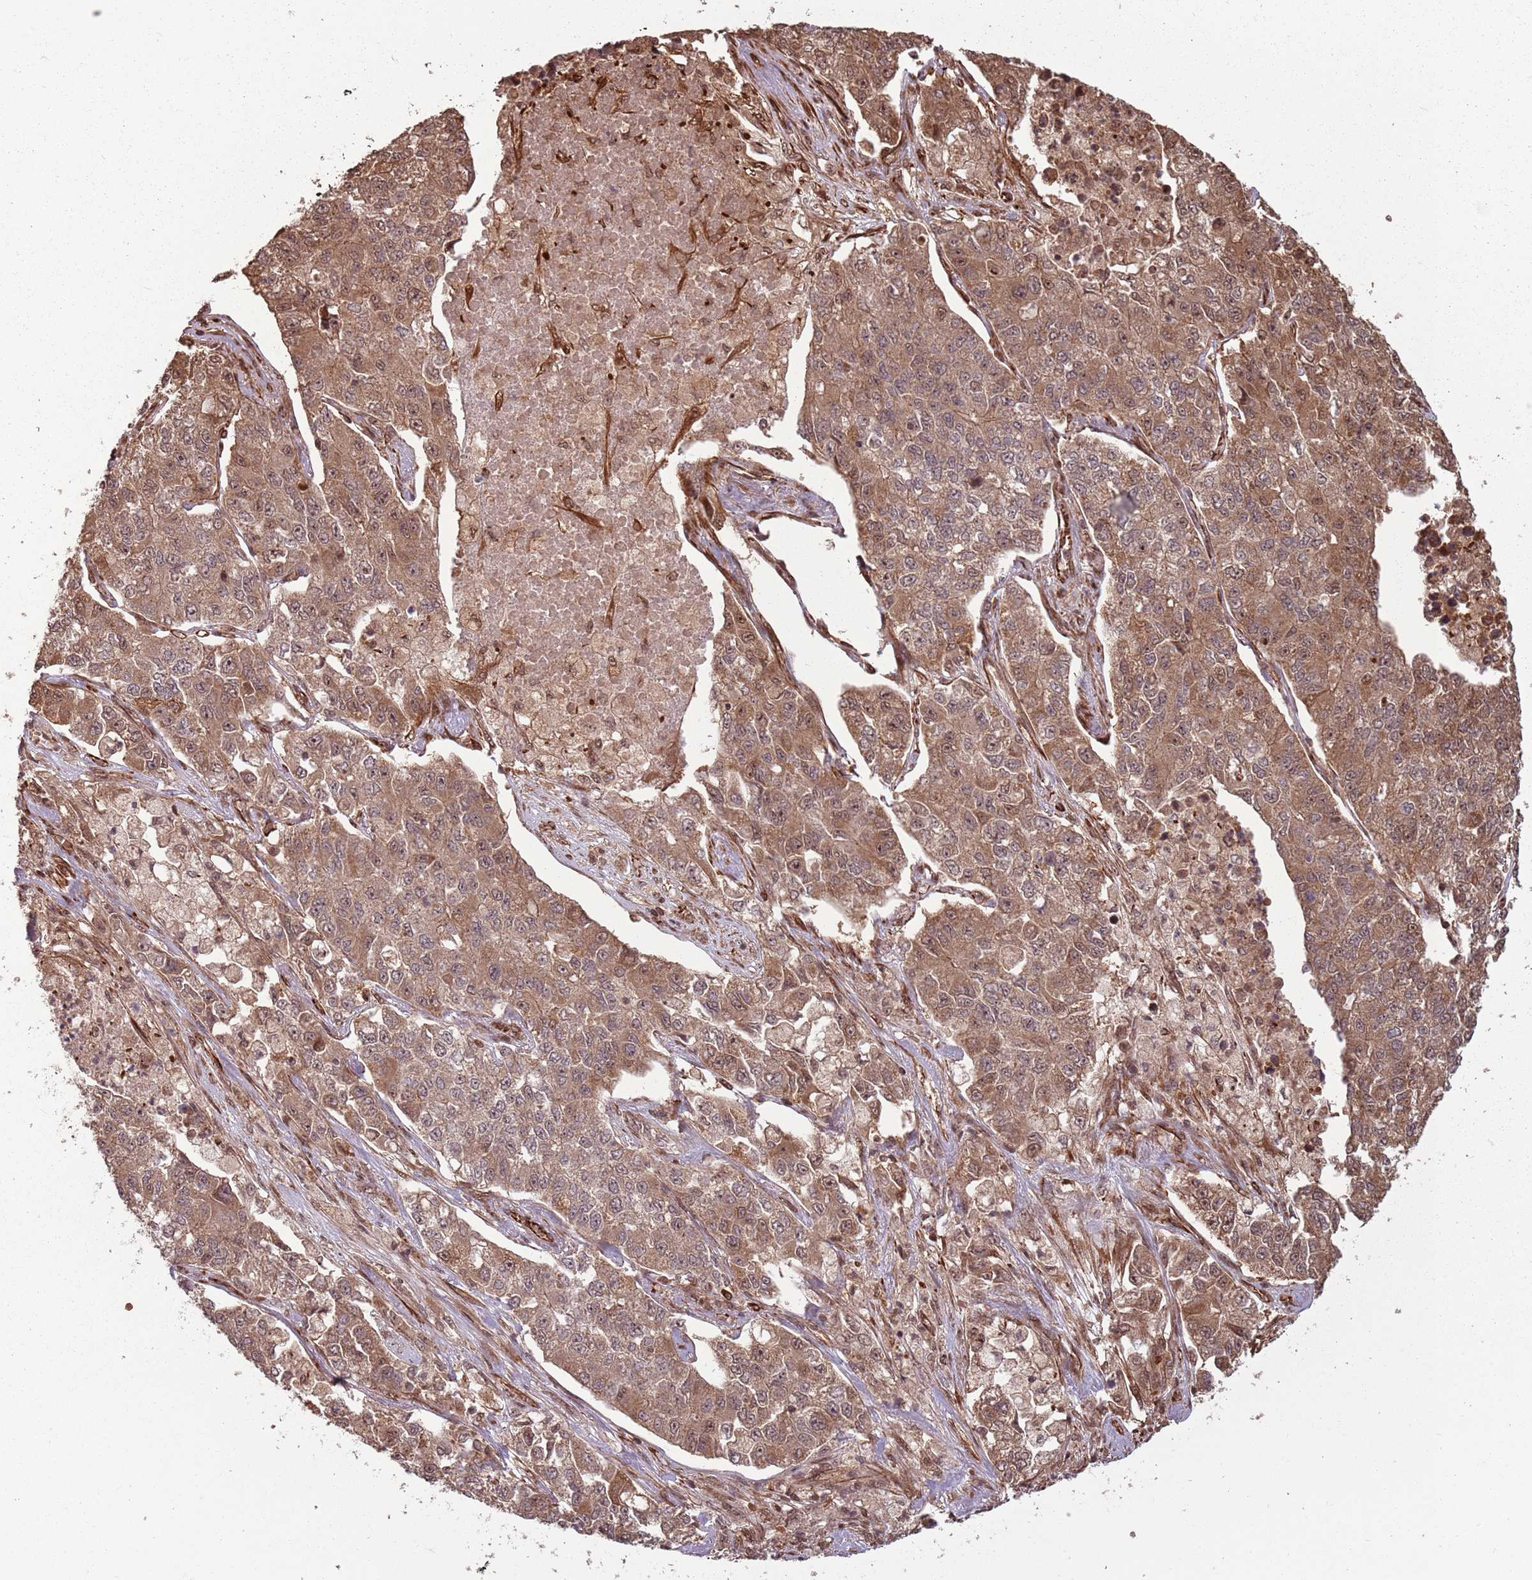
{"staining": {"intensity": "moderate", "quantity": ">75%", "location": "cytoplasmic/membranous,nuclear"}, "tissue": "lung cancer", "cell_type": "Tumor cells", "image_type": "cancer", "snomed": [{"axis": "morphology", "description": "Adenocarcinoma, NOS"}, {"axis": "topography", "description": "Lung"}], "caption": "The photomicrograph displays a brown stain indicating the presence of a protein in the cytoplasmic/membranous and nuclear of tumor cells in lung cancer.", "gene": "ADAMTS3", "patient": {"sex": "male", "age": 49}}